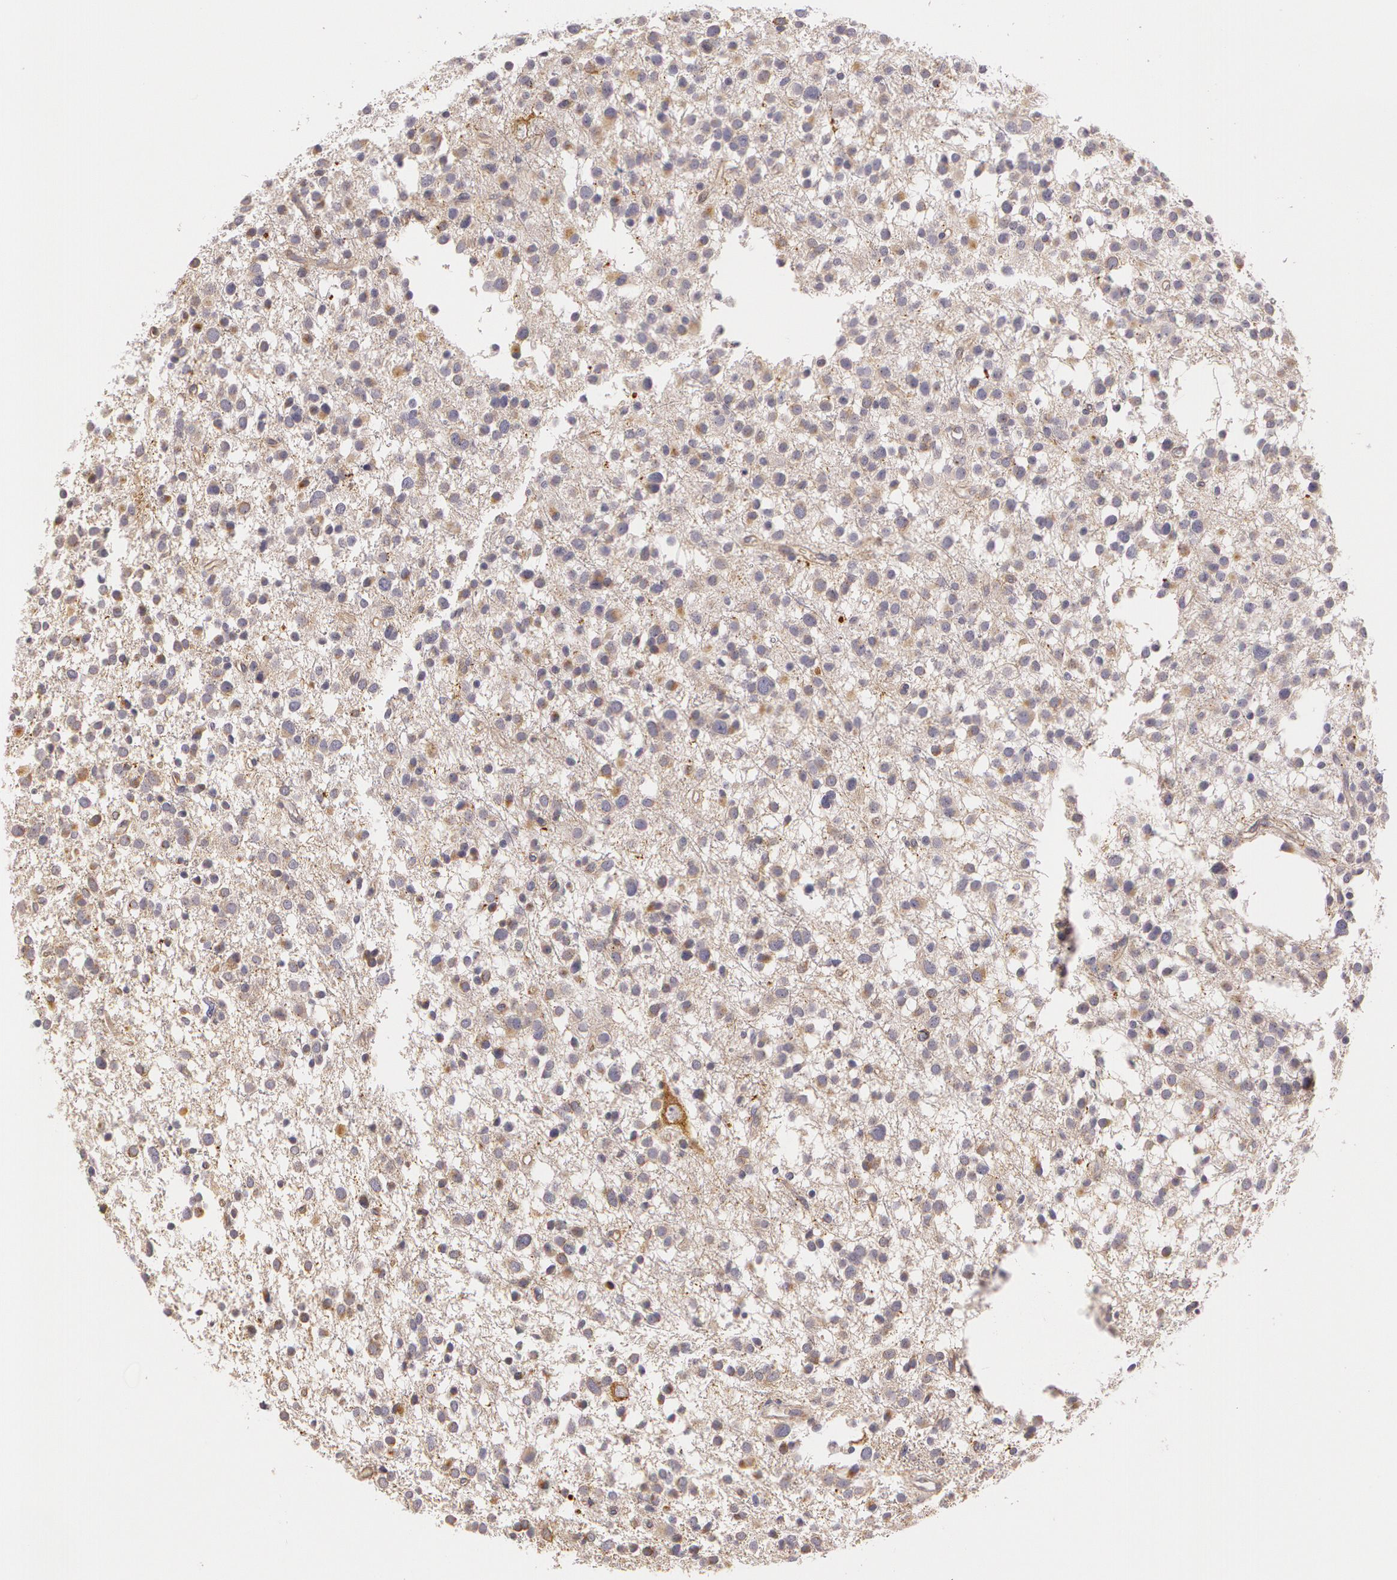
{"staining": {"intensity": "weak", "quantity": ">75%", "location": "cytoplasmic/membranous"}, "tissue": "glioma", "cell_type": "Tumor cells", "image_type": "cancer", "snomed": [{"axis": "morphology", "description": "Glioma, malignant, Low grade"}, {"axis": "topography", "description": "Brain"}], "caption": "An immunohistochemistry photomicrograph of neoplastic tissue is shown. Protein staining in brown shows weak cytoplasmic/membranous positivity in low-grade glioma (malignant) within tumor cells.", "gene": "APP", "patient": {"sex": "female", "age": 36}}